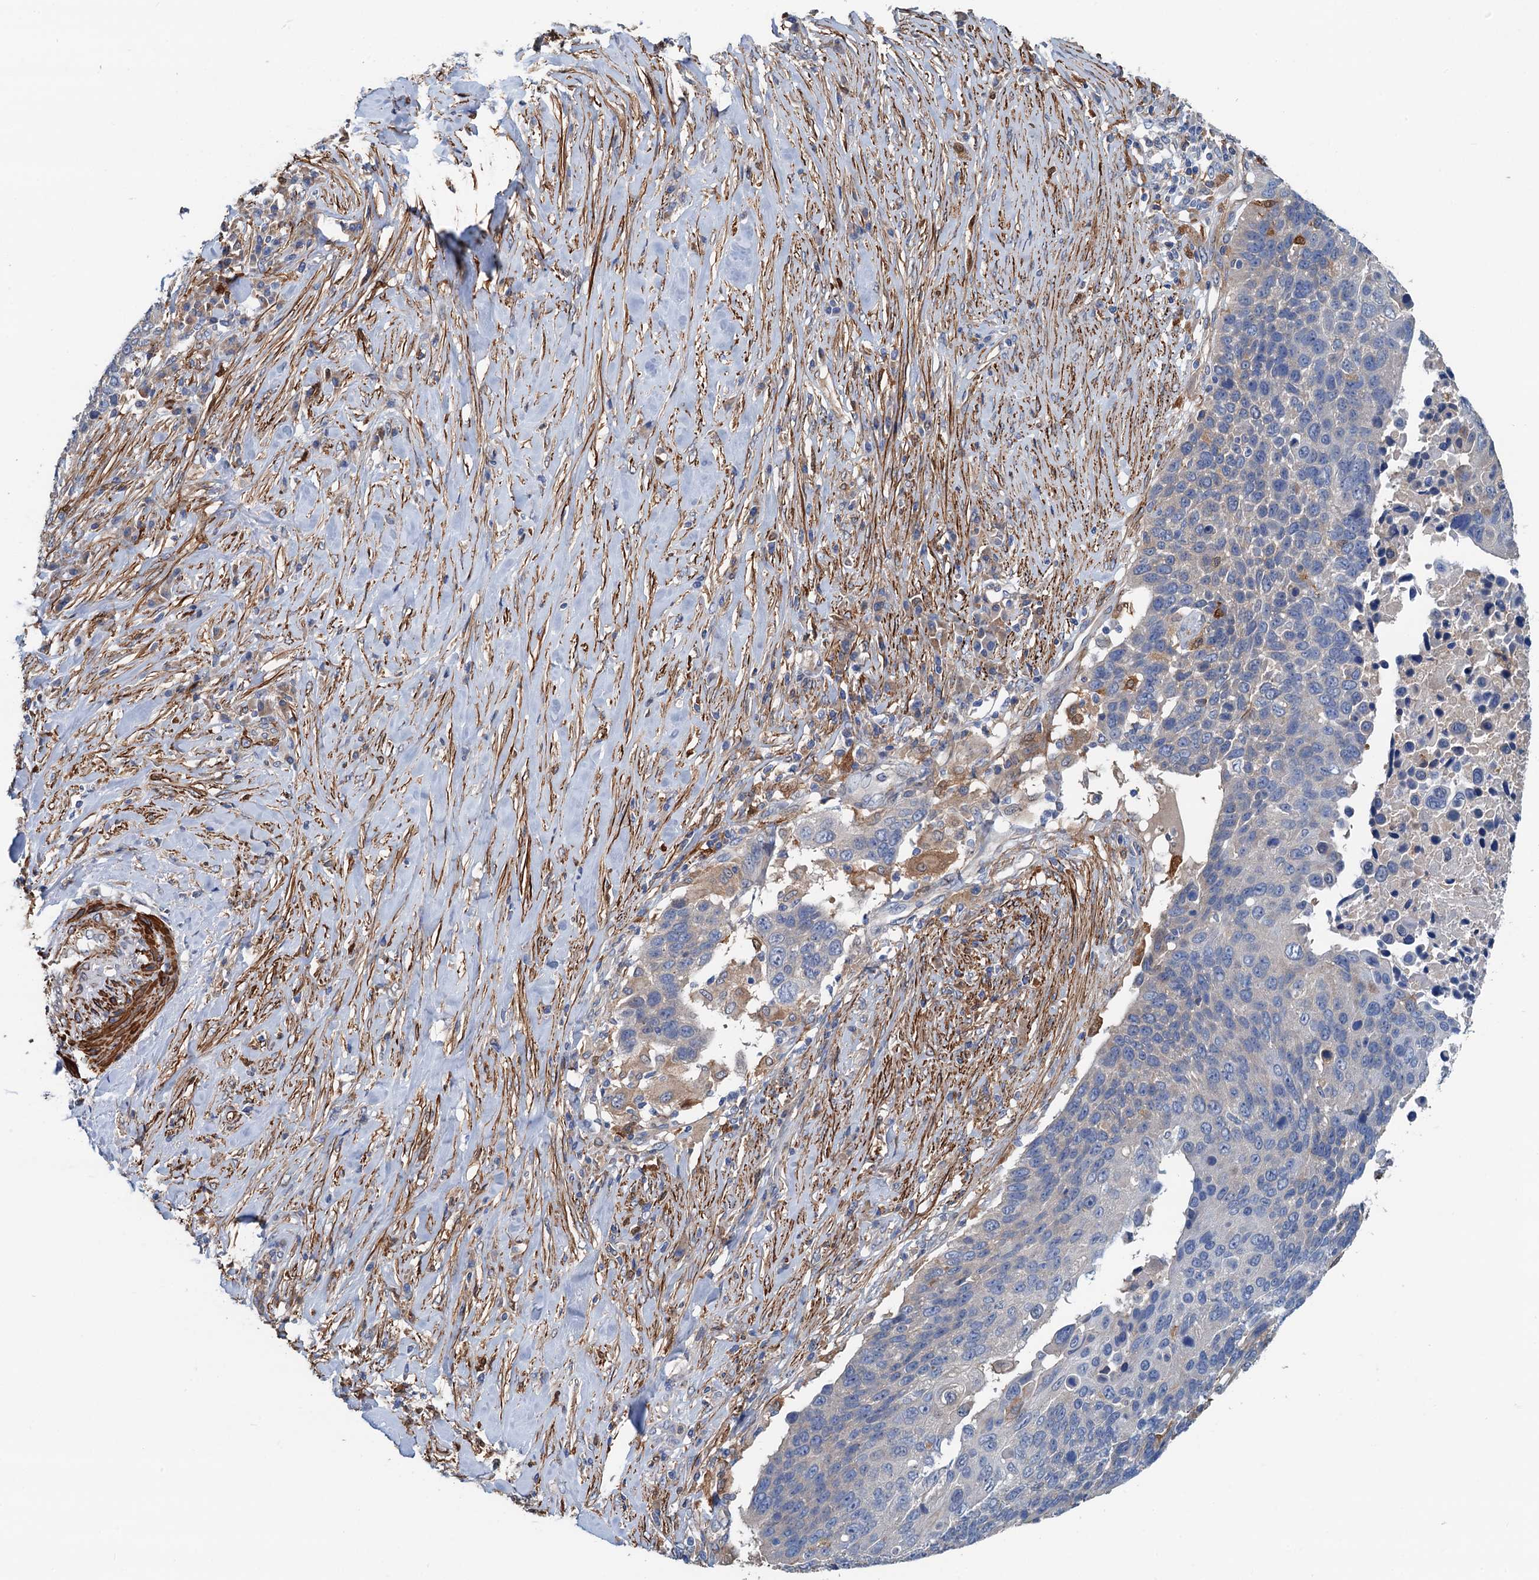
{"staining": {"intensity": "negative", "quantity": "none", "location": "none"}, "tissue": "lung cancer", "cell_type": "Tumor cells", "image_type": "cancer", "snomed": [{"axis": "morphology", "description": "Normal tissue, NOS"}, {"axis": "morphology", "description": "Squamous cell carcinoma, NOS"}, {"axis": "topography", "description": "Lymph node"}, {"axis": "topography", "description": "Lung"}], "caption": "DAB (3,3'-diaminobenzidine) immunohistochemical staining of lung squamous cell carcinoma shows no significant expression in tumor cells. (Immunohistochemistry, brightfield microscopy, high magnification).", "gene": "CSTPP1", "patient": {"sex": "male", "age": 66}}